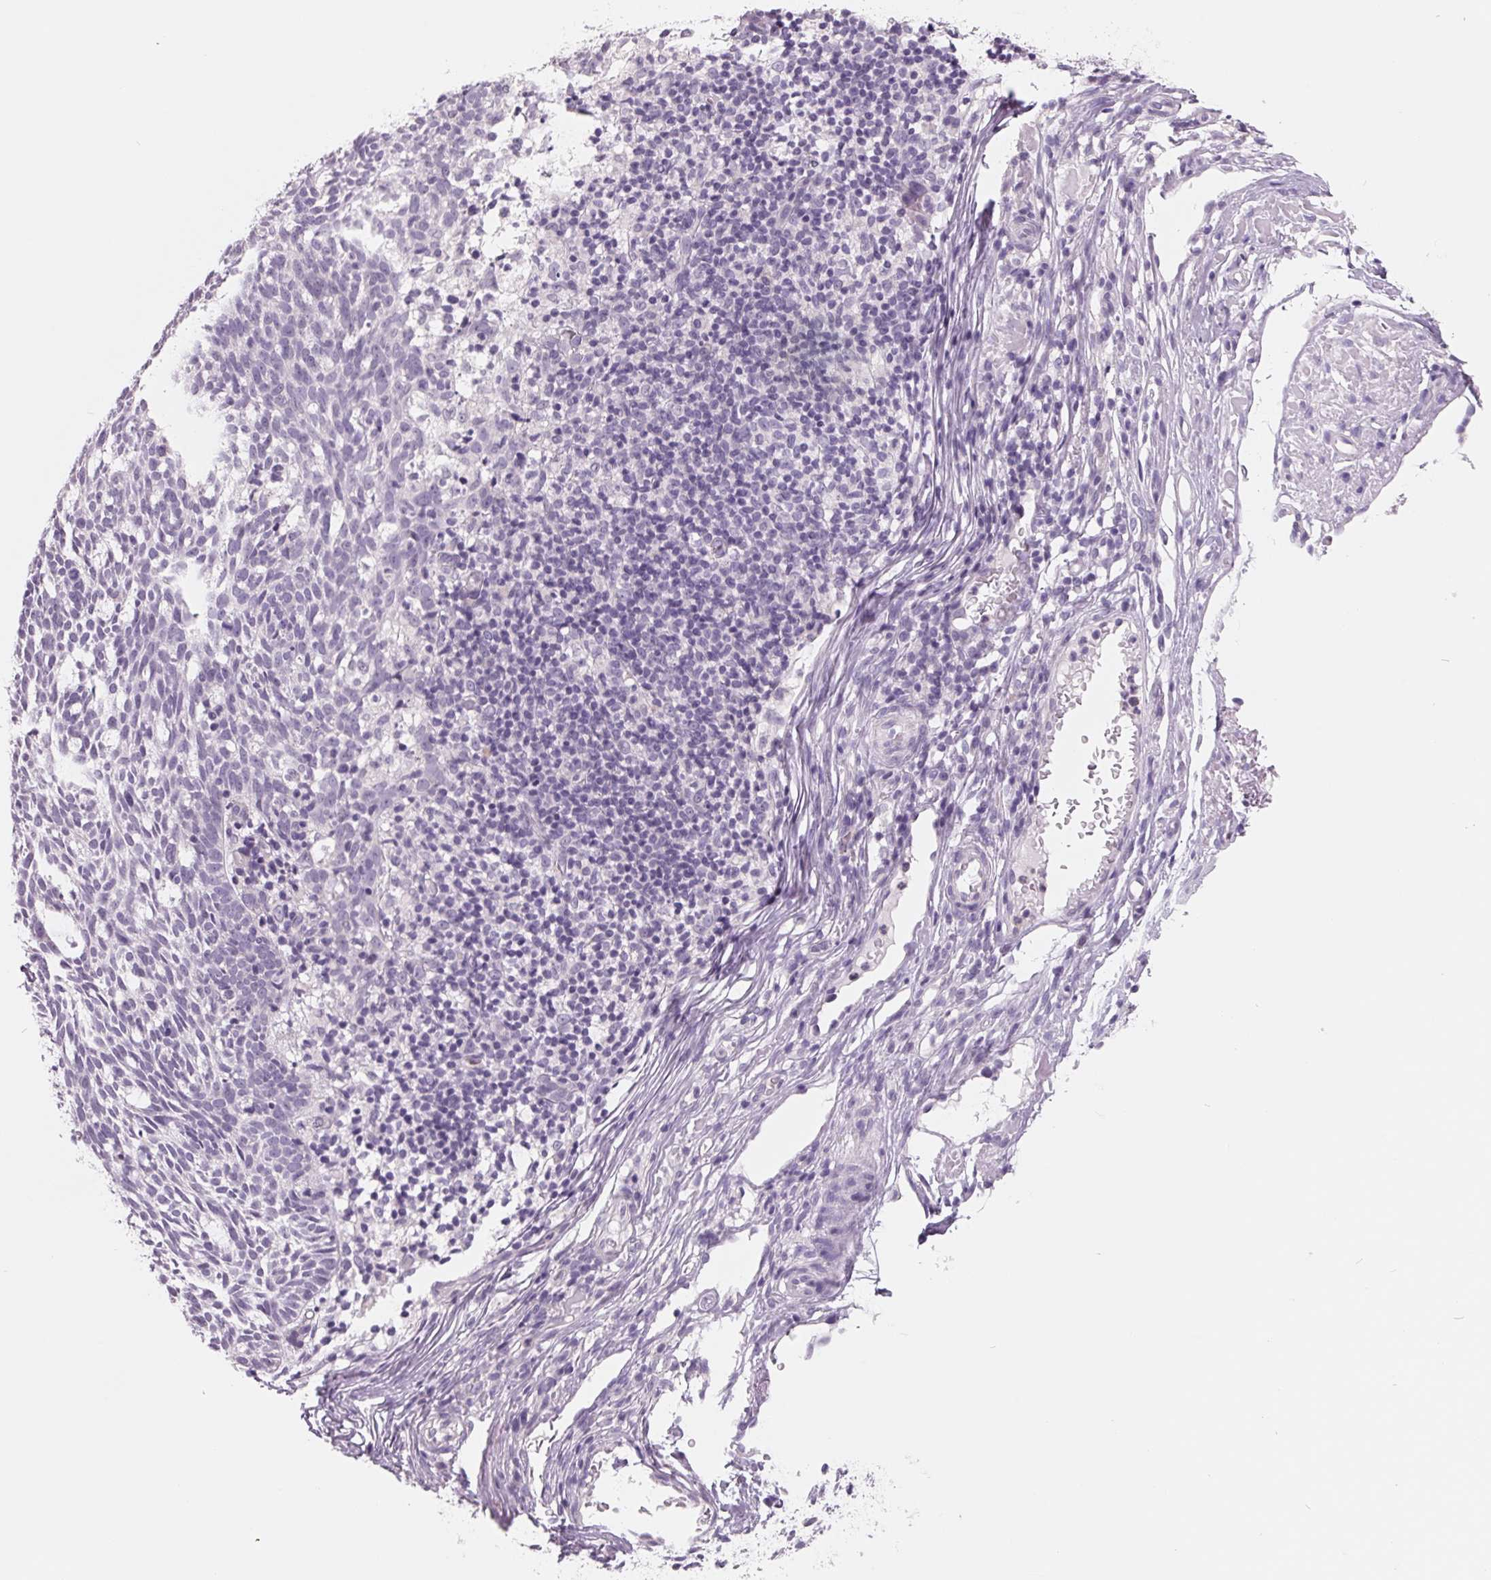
{"staining": {"intensity": "negative", "quantity": "none", "location": "none"}, "tissue": "skin cancer", "cell_type": "Tumor cells", "image_type": "cancer", "snomed": [{"axis": "morphology", "description": "Normal tissue, NOS"}, {"axis": "morphology", "description": "Basal cell carcinoma"}, {"axis": "topography", "description": "Skin"}], "caption": "Immunohistochemistry (IHC) histopathology image of human skin basal cell carcinoma stained for a protein (brown), which shows no staining in tumor cells.", "gene": "FTCD", "patient": {"sex": "male", "age": 68}}